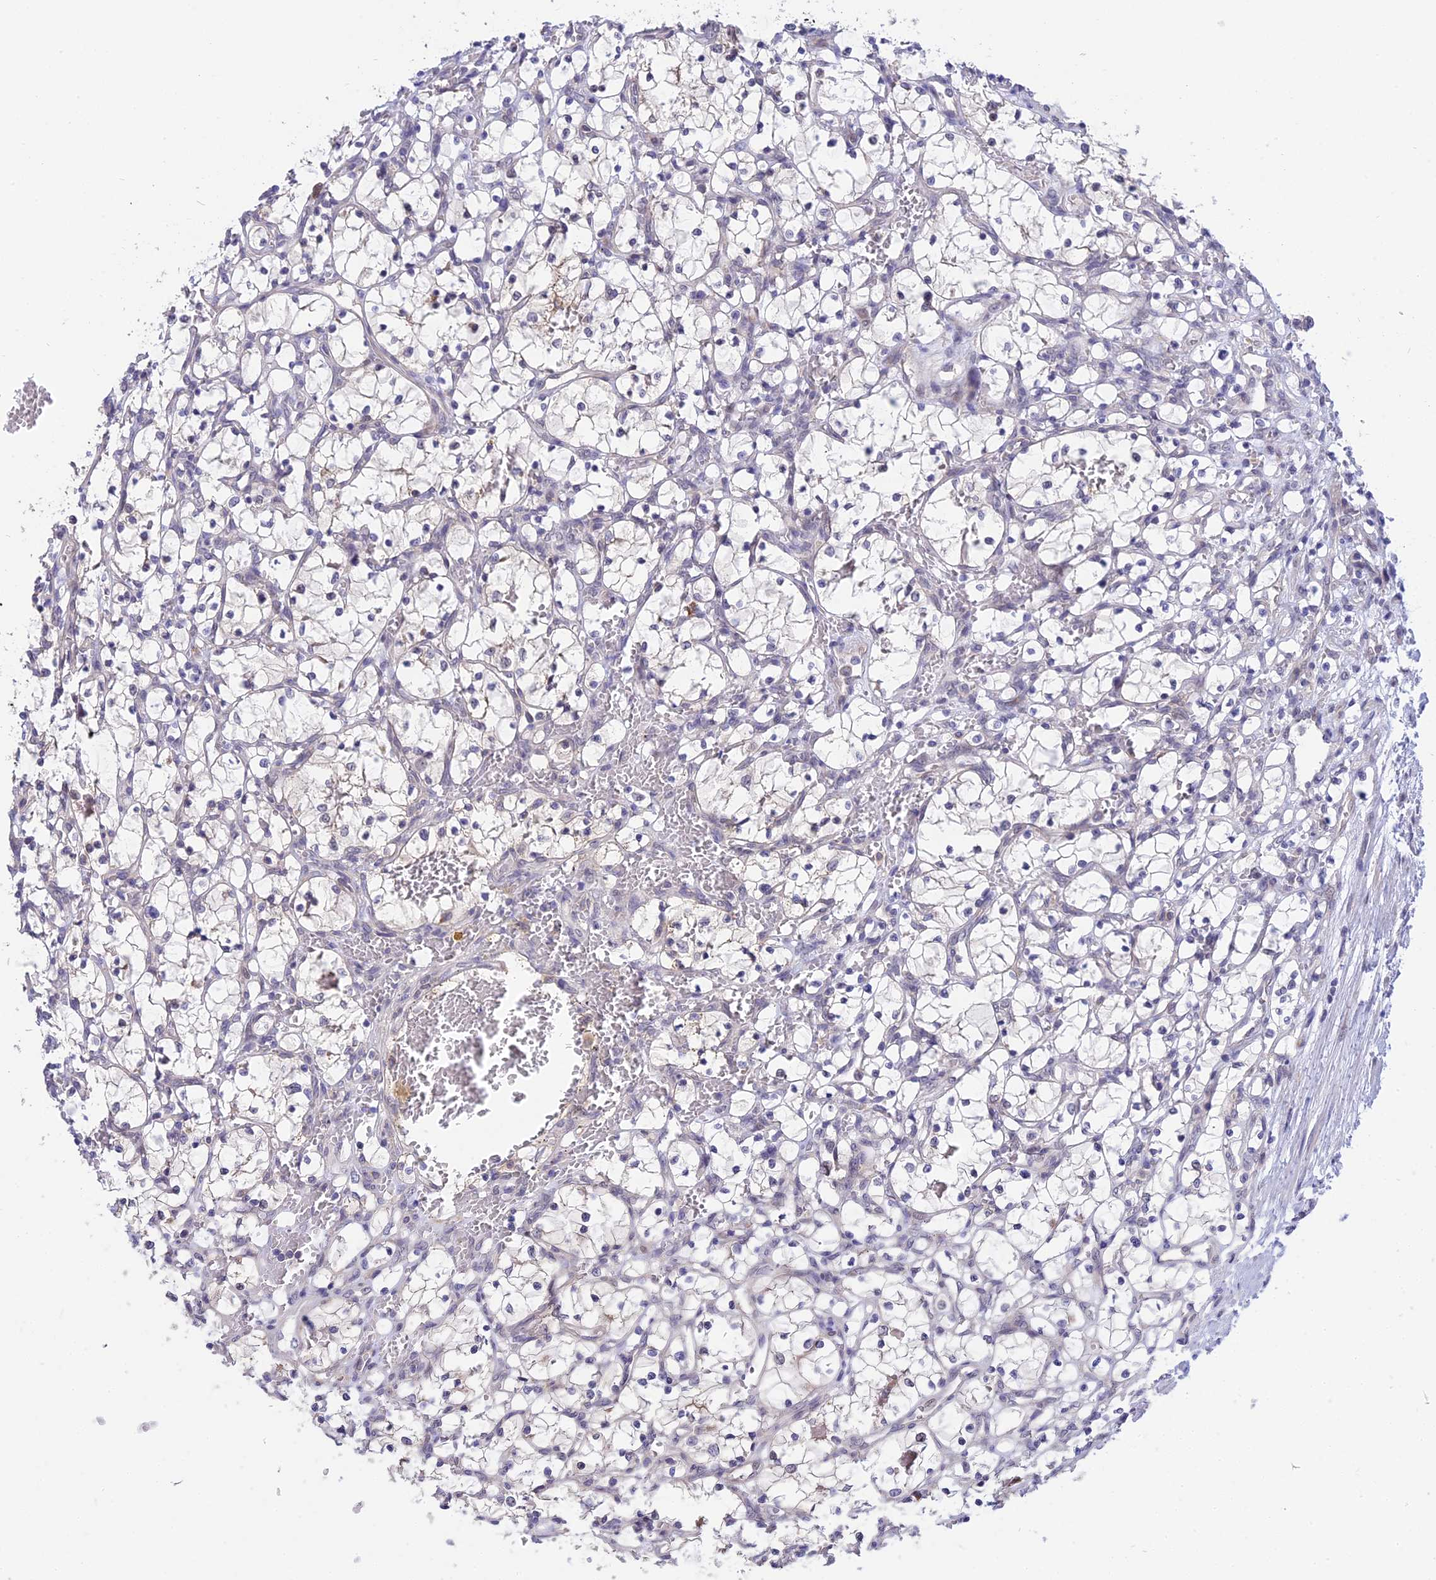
{"staining": {"intensity": "negative", "quantity": "none", "location": "none"}, "tissue": "renal cancer", "cell_type": "Tumor cells", "image_type": "cancer", "snomed": [{"axis": "morphology", "description": "Adenocarcinoma, NOS"}, {"axis": "topography", "description": "Kidney"}], "caption": "Renal adenocarcinoma was stained to show a protein in brown. There is no significant positivity in tumor cells.", "gene": "KCTD14", "patient": {"sex": "female", "age": 69}}